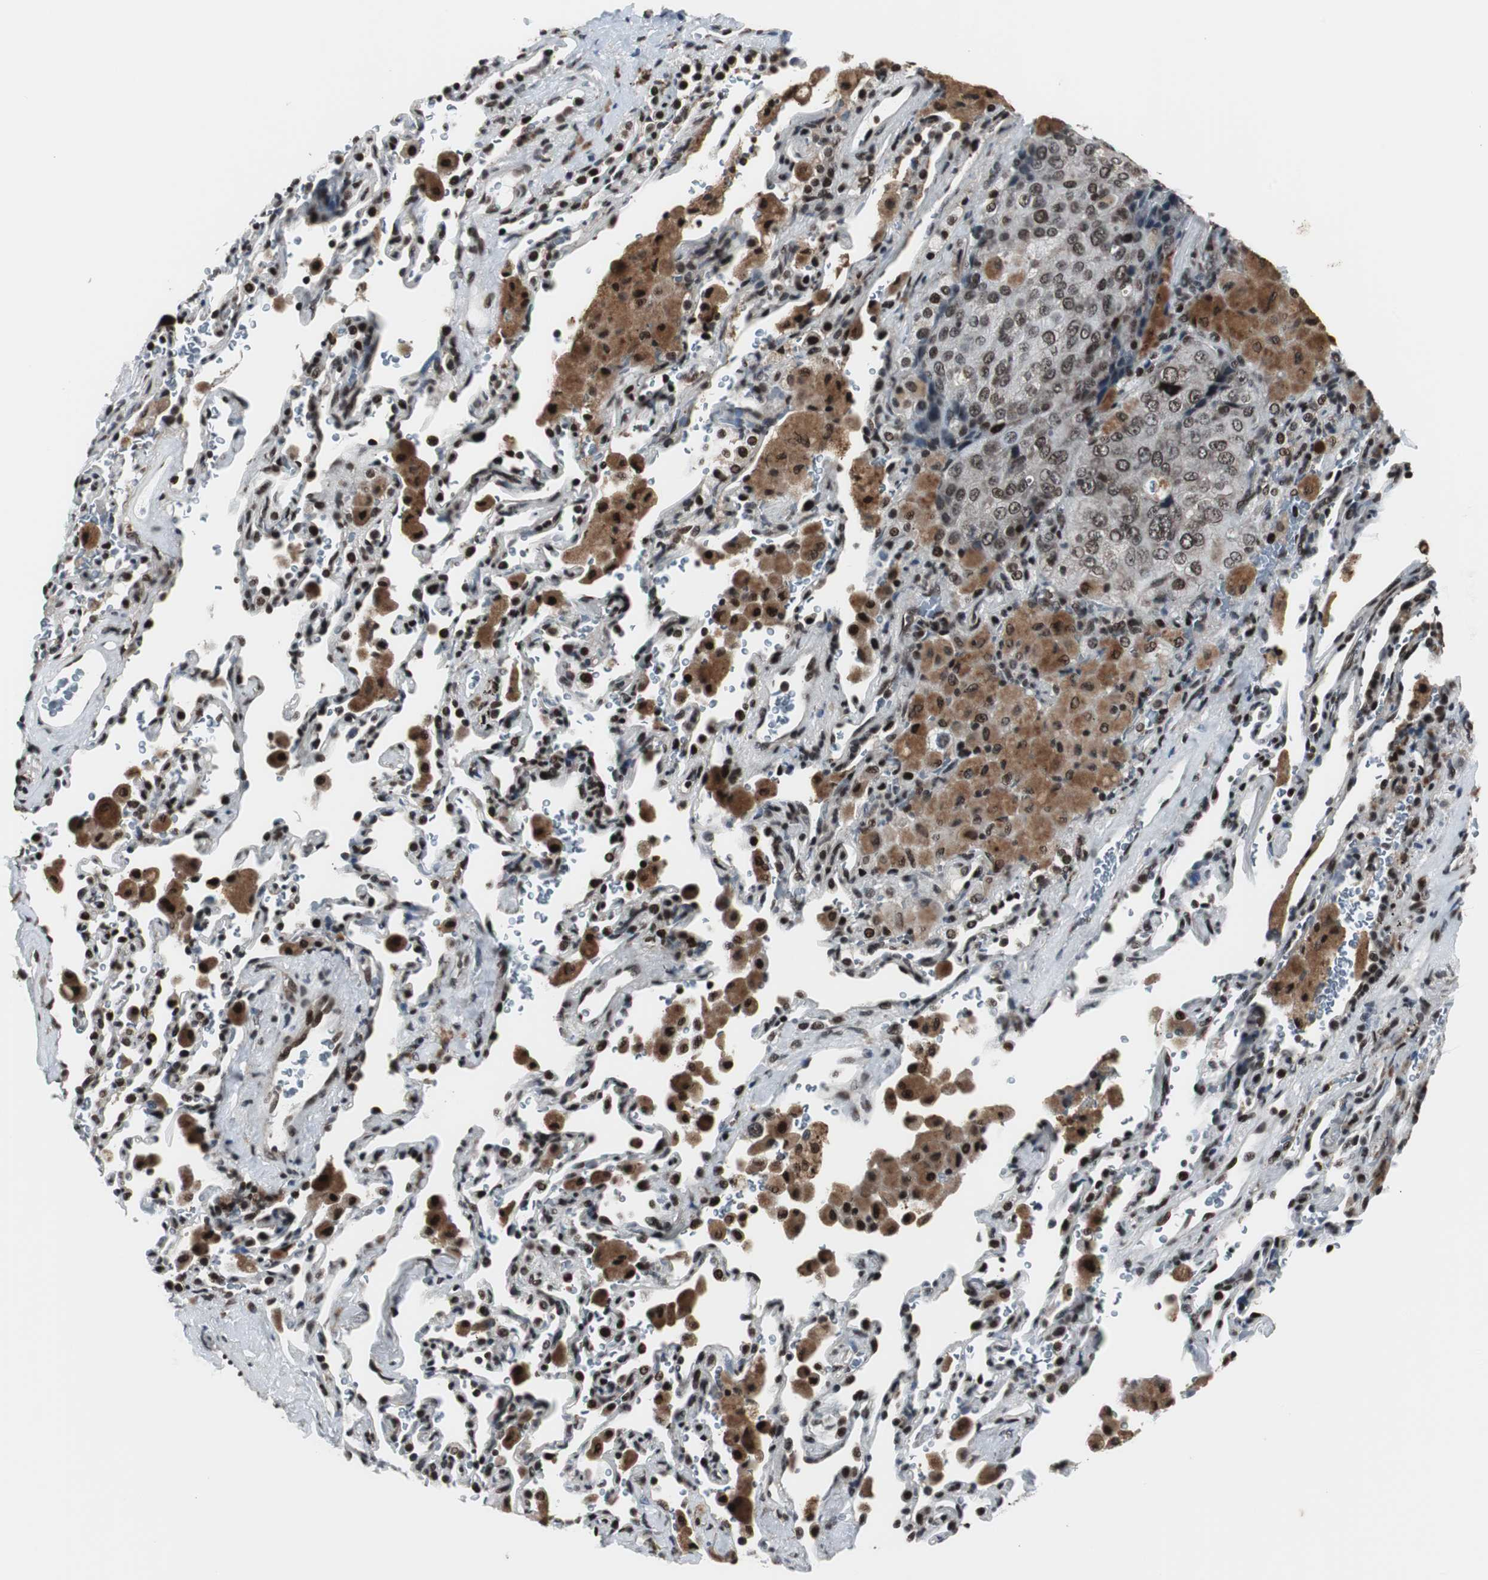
{"staining": {"intensity": "moderate", "quantity": ">75%", "location": "nuclear"}, "tissue": "lung cancer", "cell_type": "Tumor cells", "image_type": "cancer", "snomed": [{"axis": "morphology", "description": "Squamous cell carcinoma, NOS"}, {"axis": "topography", "description": "Lung"}], "caption": "Lung squamous cell carcinoma tissue displays moderate nuclear positivity in about >75% of tumor cells, visualized by immunohistochemistry.", "gene": "CDK9", "patient": {"sex": "male", "age": 54}}